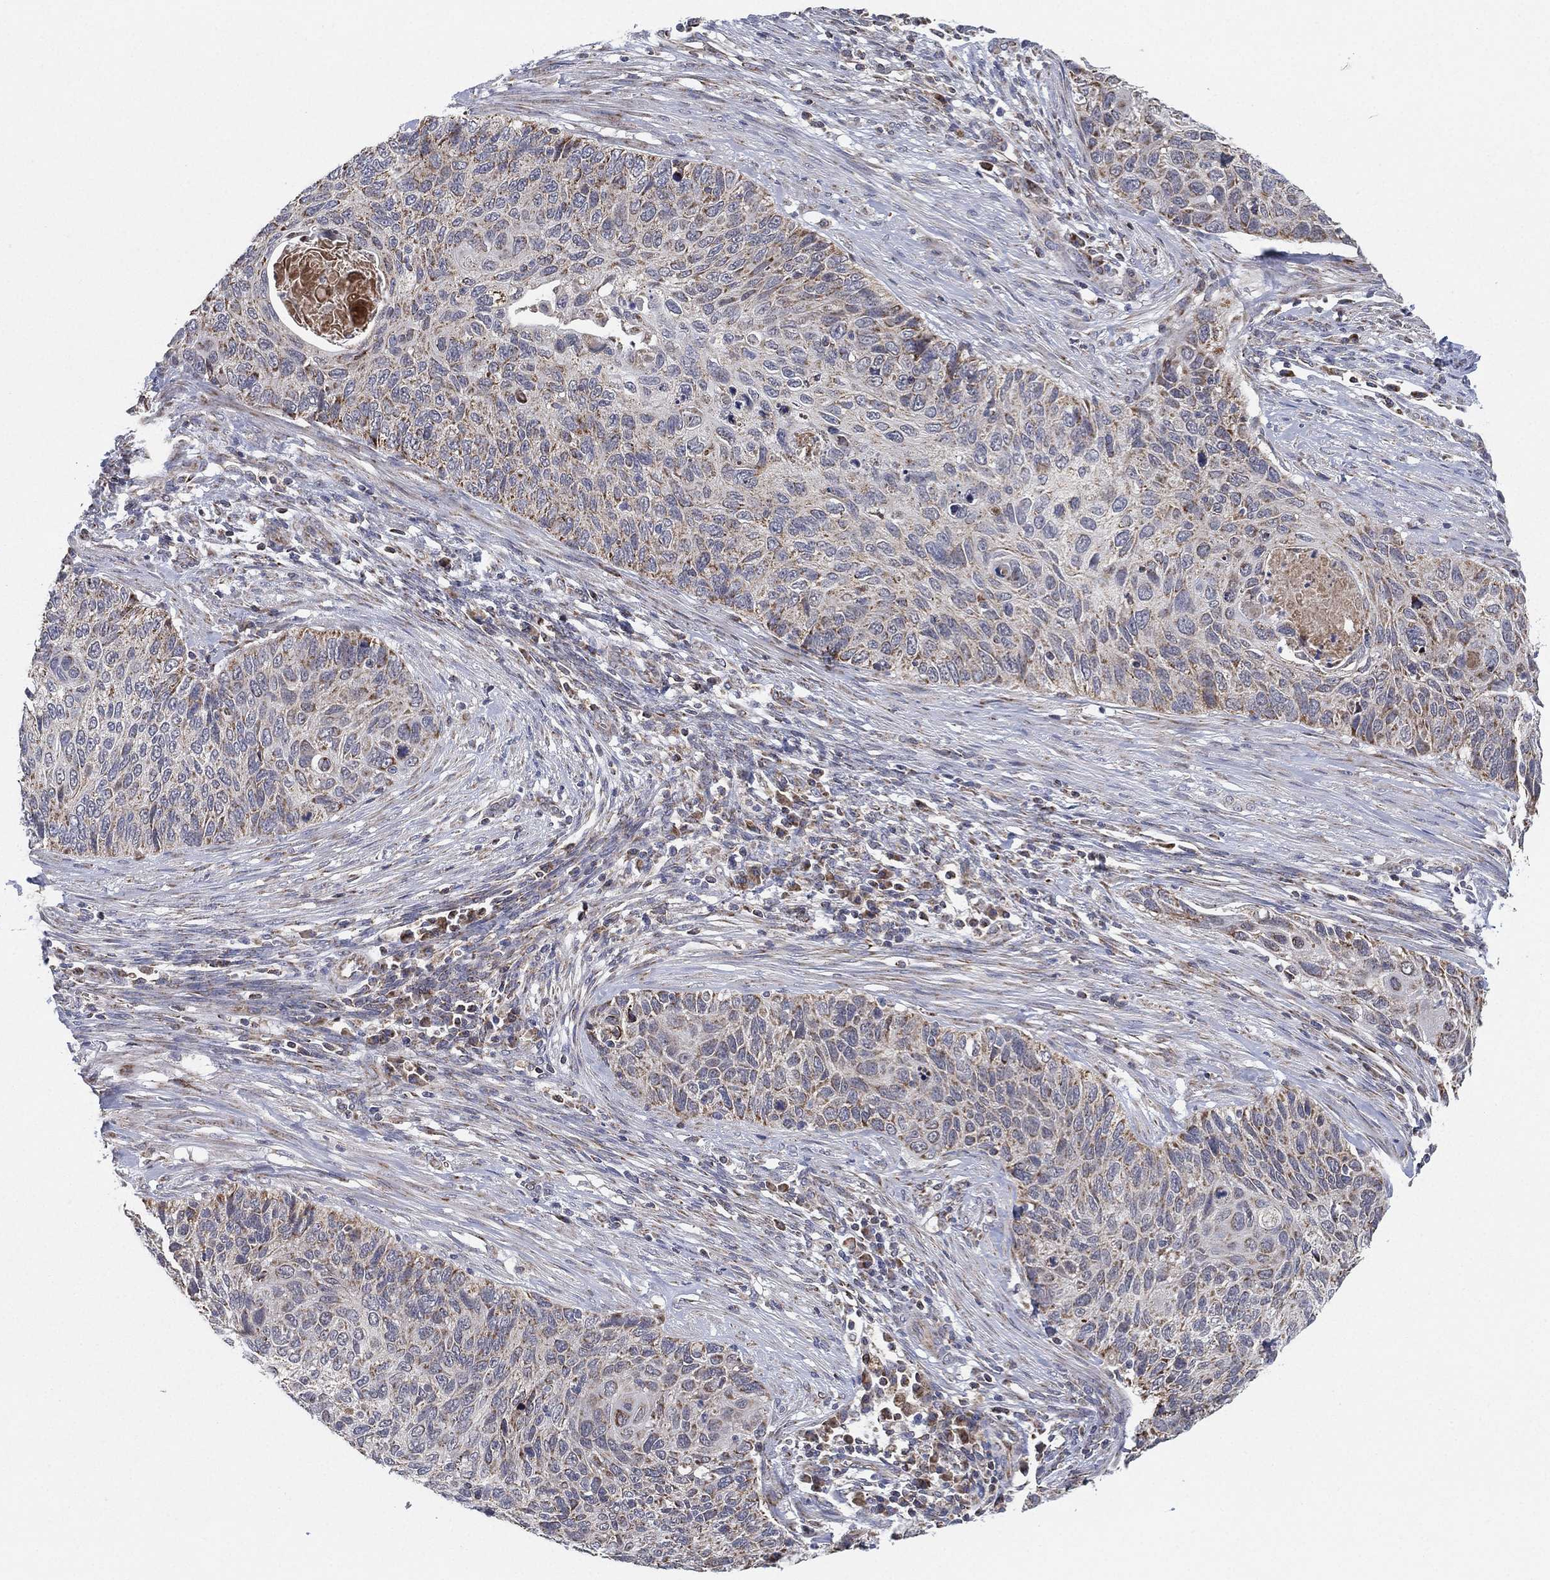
{"staining": {"intensity": "weak", "quantity": "<25%", "location": "cytoplasmic/membranous"}, "tissue": "cervical cancer", "cell_type": "Tumor cells", "image_type": "cancer", "snomed": [{"axis": "morphology", "description": "Squamous cell carcinoma, NOS"}, {"axis": "topography", "description": "Cervix"}], "caption": "Photomicrograph shows no significant protein positivity in tumor cells of squamous cell carcinoma (cervical). (DAB (3,3'-diaminobenzidine) immunohistochemistry visualized using brightfield microscopy, high magnification).", "gene": "PSMG4", "patient": {"sex": "female", "age": 70}}